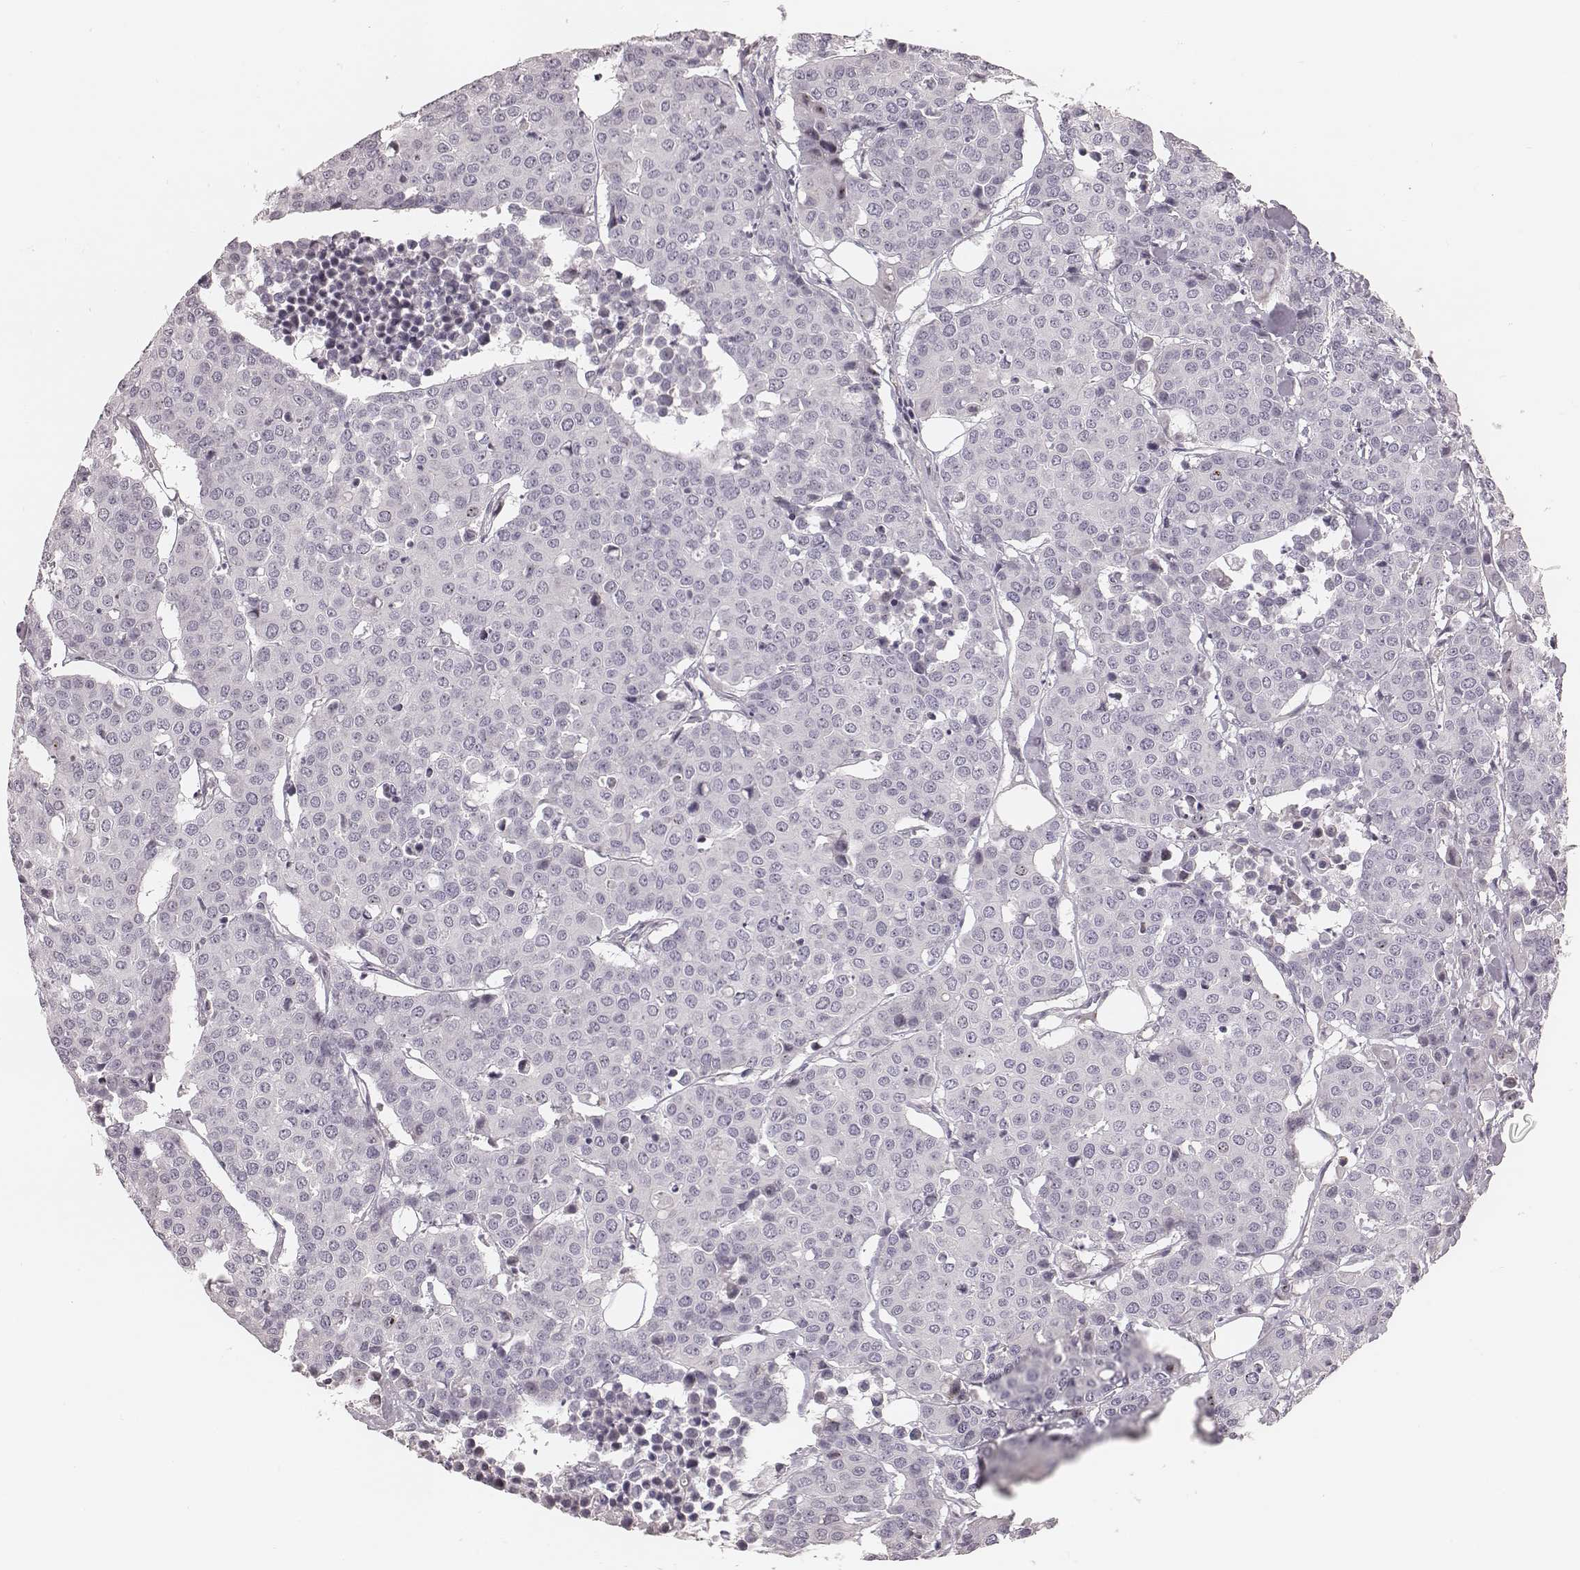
{"staining": {"intensity": "negative", "quantity": "none", "location": "none"}, "tissue": "carcinoid", "cell_type": "Tumor cells", "image_type": "cancer", "snomed": [{"axis": "morphology", "description": "Carcinoid, malignant, NOS"}, {"axis": "topography", "description": "Colon"}], "caption": "Protein analysis of malignant carcinoid exhibits no significant positivity in tumor cells.", "gene": "S100Z", "patient": {"sex": "male", "age": 81}}